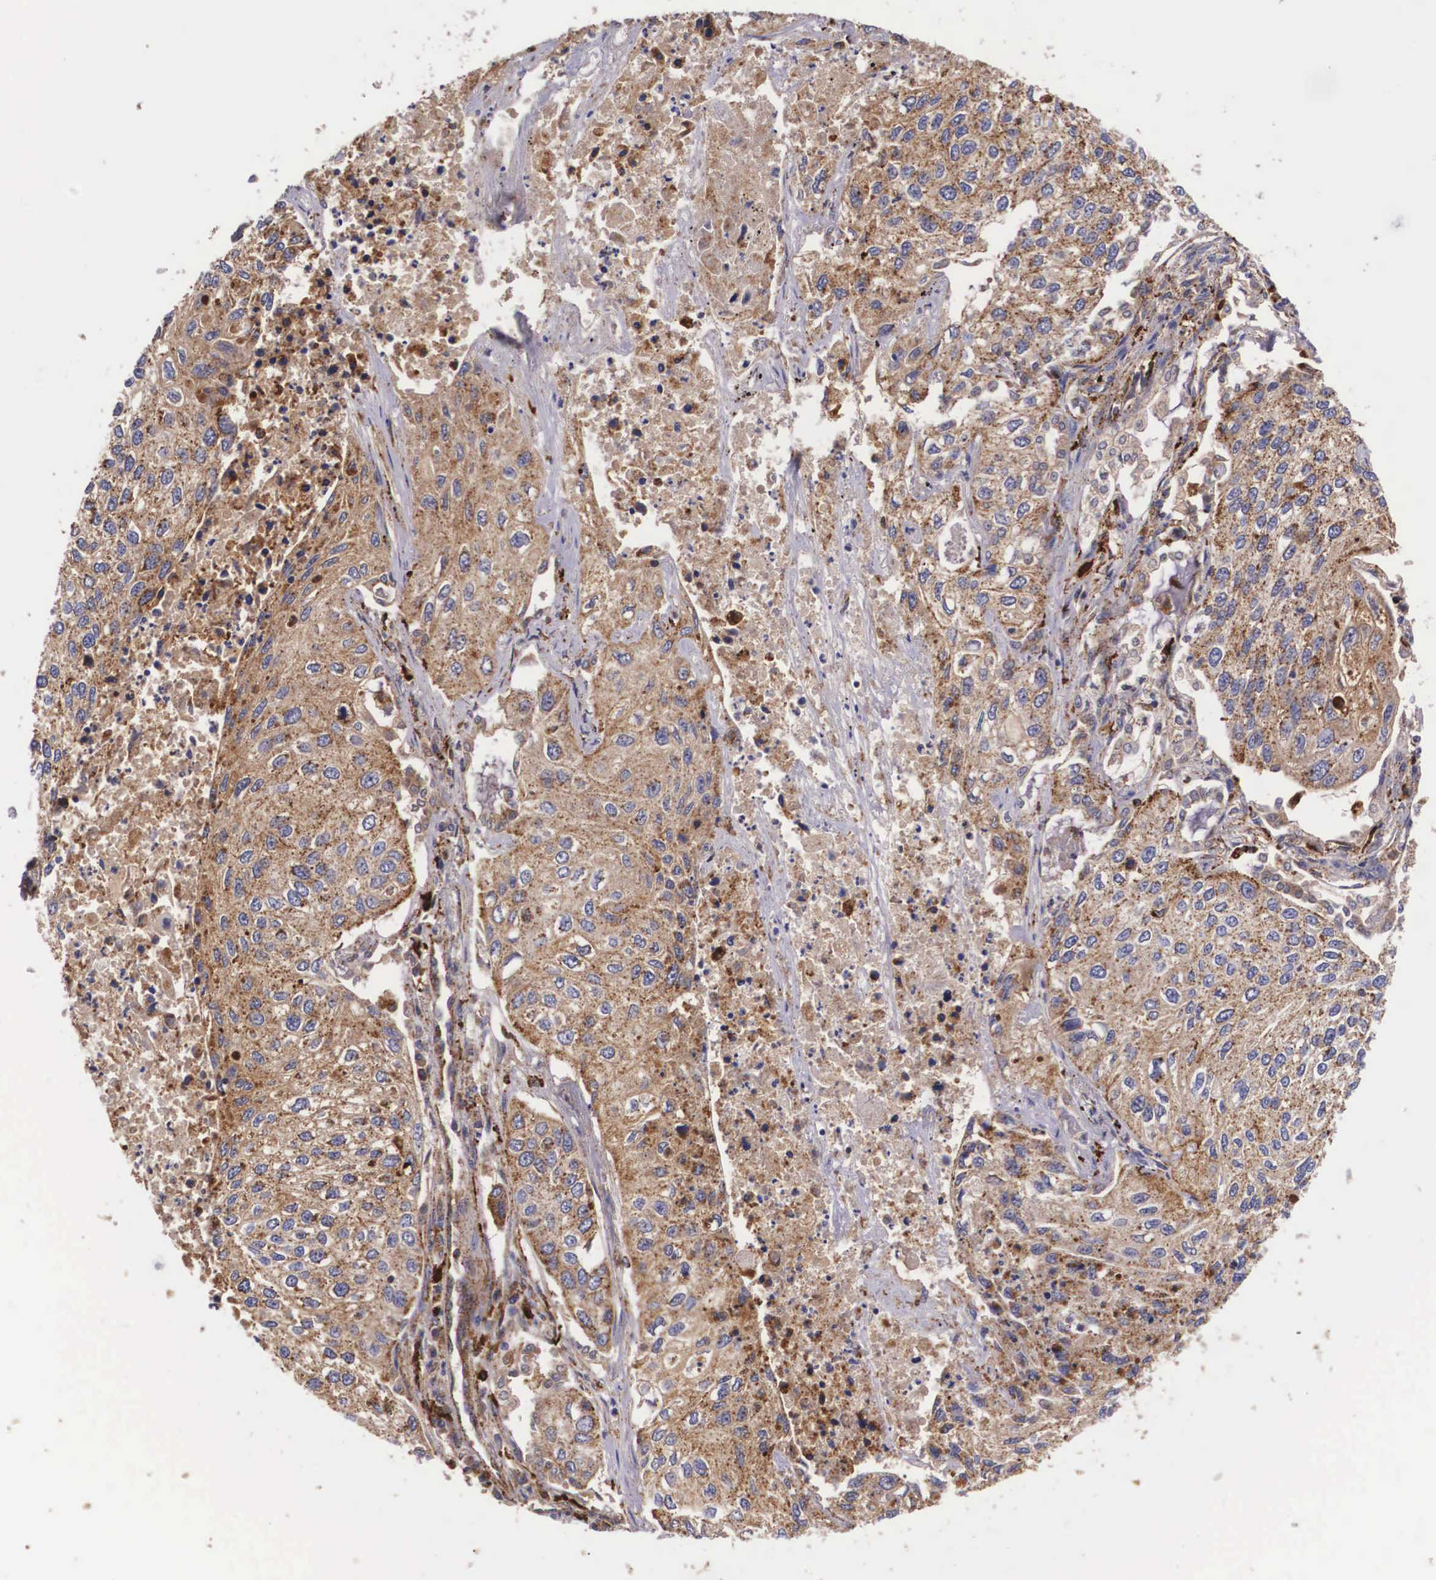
{"staining": {"intensity": "moderate", "quantity": ">75%", "location": "cytoplasmic/membranous"}, "tissue": "lung cancer", "cell_type": "Tumor cells", "image_type": "cancer", "snomed": [{"axis": "morphology", "description": "Squamous cell carcinoma, NOS"}, {"axis": "topography", "description": "Lung"}], "caption": "Immunohistochemical staining of human squamous cell carcinoma (lung) exhibits moderate cytoplasmic/membranous protein expression in about >75% of tumor cells.", "gene": "NAGA", "patient": {"sex": "male", "age": 75}}